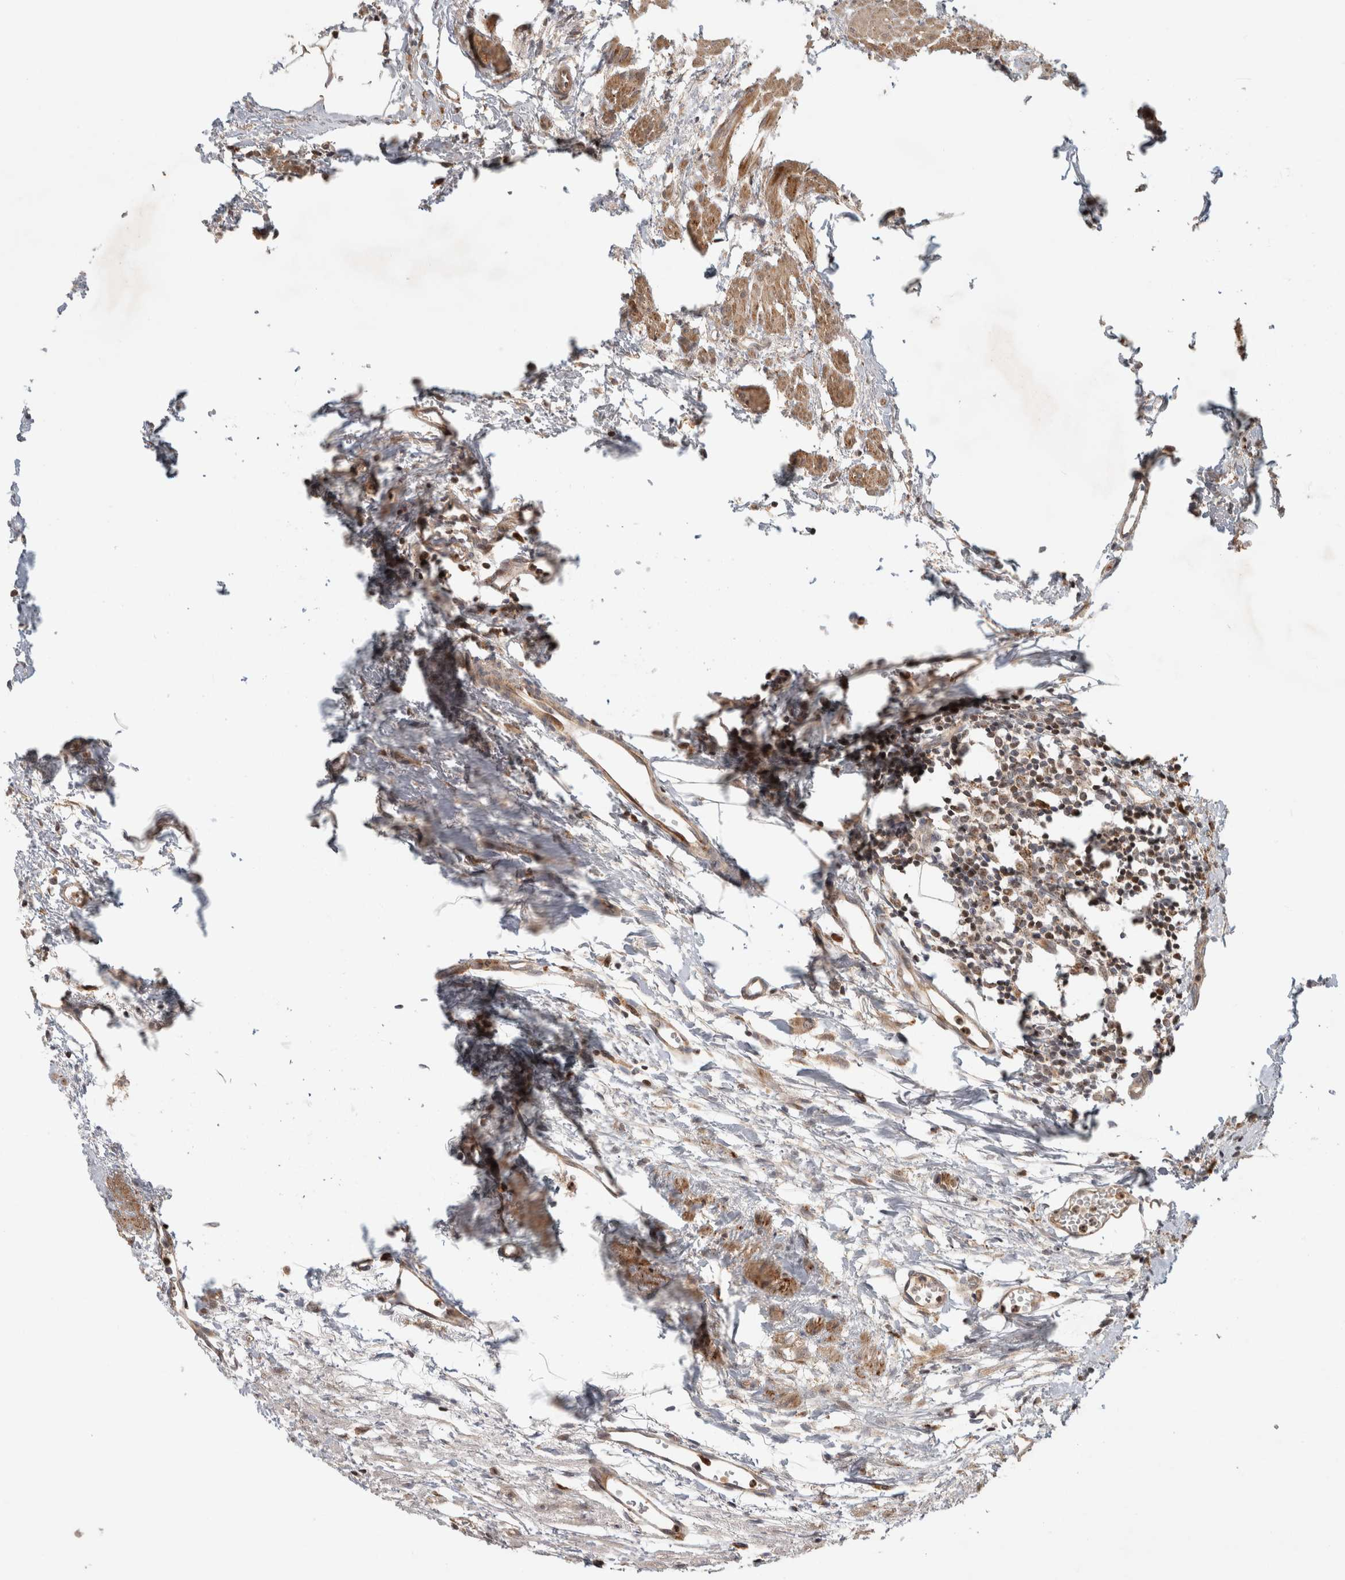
{"staining": {"intensity": "moderate", "quantity": ">75%", "location": "cytoplasmic/membranous,nuclear"}, "tissue": "urinary bladder", "cell_type": "Urothelial cells", "image_type": "normal", "snomed": [{"axis": "morphology", "description": "Normal tissue, NOS"}, {"axis": "morphology", "description": "Urothelial carcinoma, High grade"}, {"axis": "topography", "description": "Urinary bladder"}], "caption": "A high-resolution image shows immunohistochemistry staining of benign urinary bladder, which shows moderate cytoplasmic/membranous,nuclear expression in about >75% of urothelial cells.", "gene": "INSRR", "patient": {"sex": "female", "age": 60}}